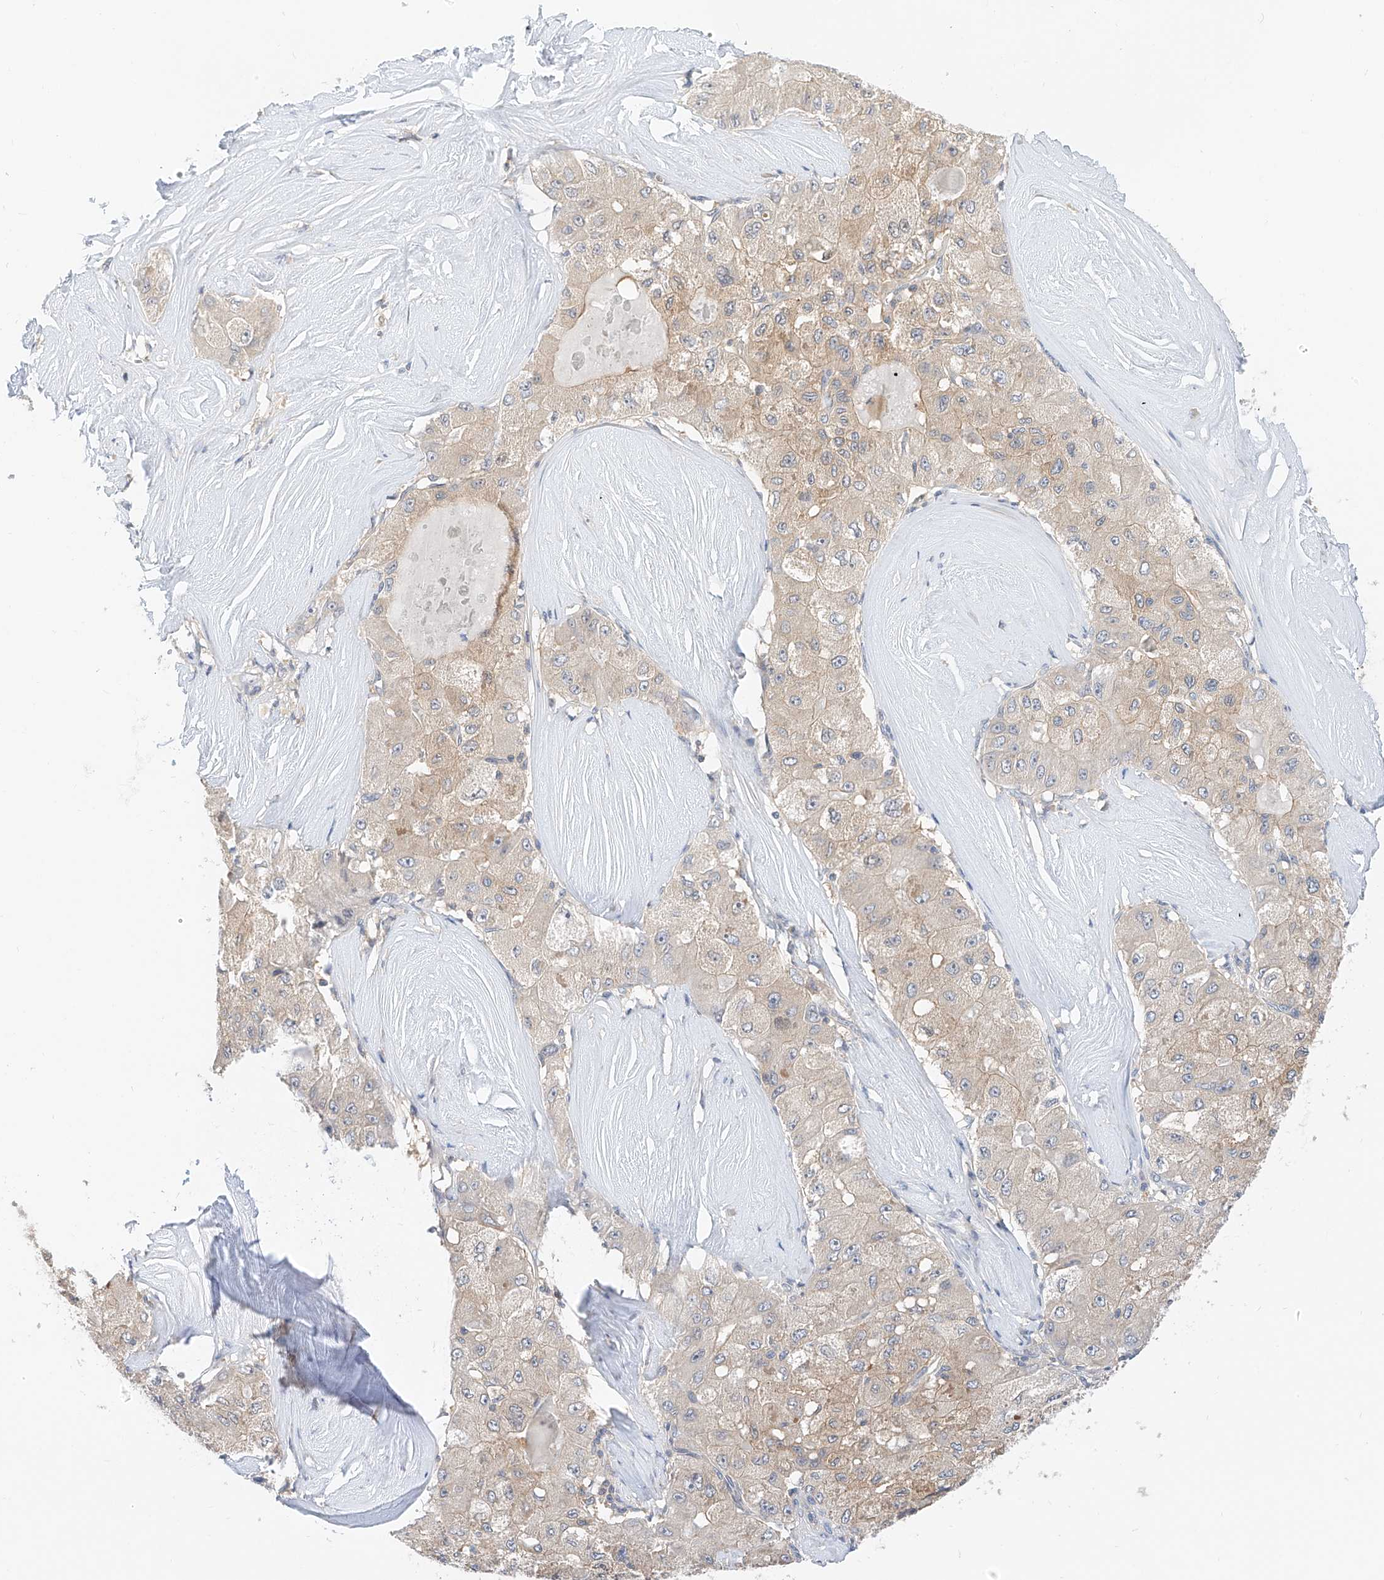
{"staining": {"intensity": "moderate", "quantity": "25%-75%", "location": "cytoplasmic/membranous"}, "tissue": "liver cancer", "cell_type": "Tumor cells", "image_type": "cancer", "snomed": [{"axis": "morphology", "description": "Carcinoma, Hepatocellular, NOS"}, {"axis": "topography", "description": "Liver"}], "caption": "Liver cancer (hepatocellular carcinoma) stained for a protein shows moderate cytoplasmic/membranous positivity in tumor cells. Using DAB (brown) and hematoxylin (blue) stains, captured at high magnification using brightfield microscopy.", "gene": "PPA2", "patient": {"sex": "male", "age": 80}}